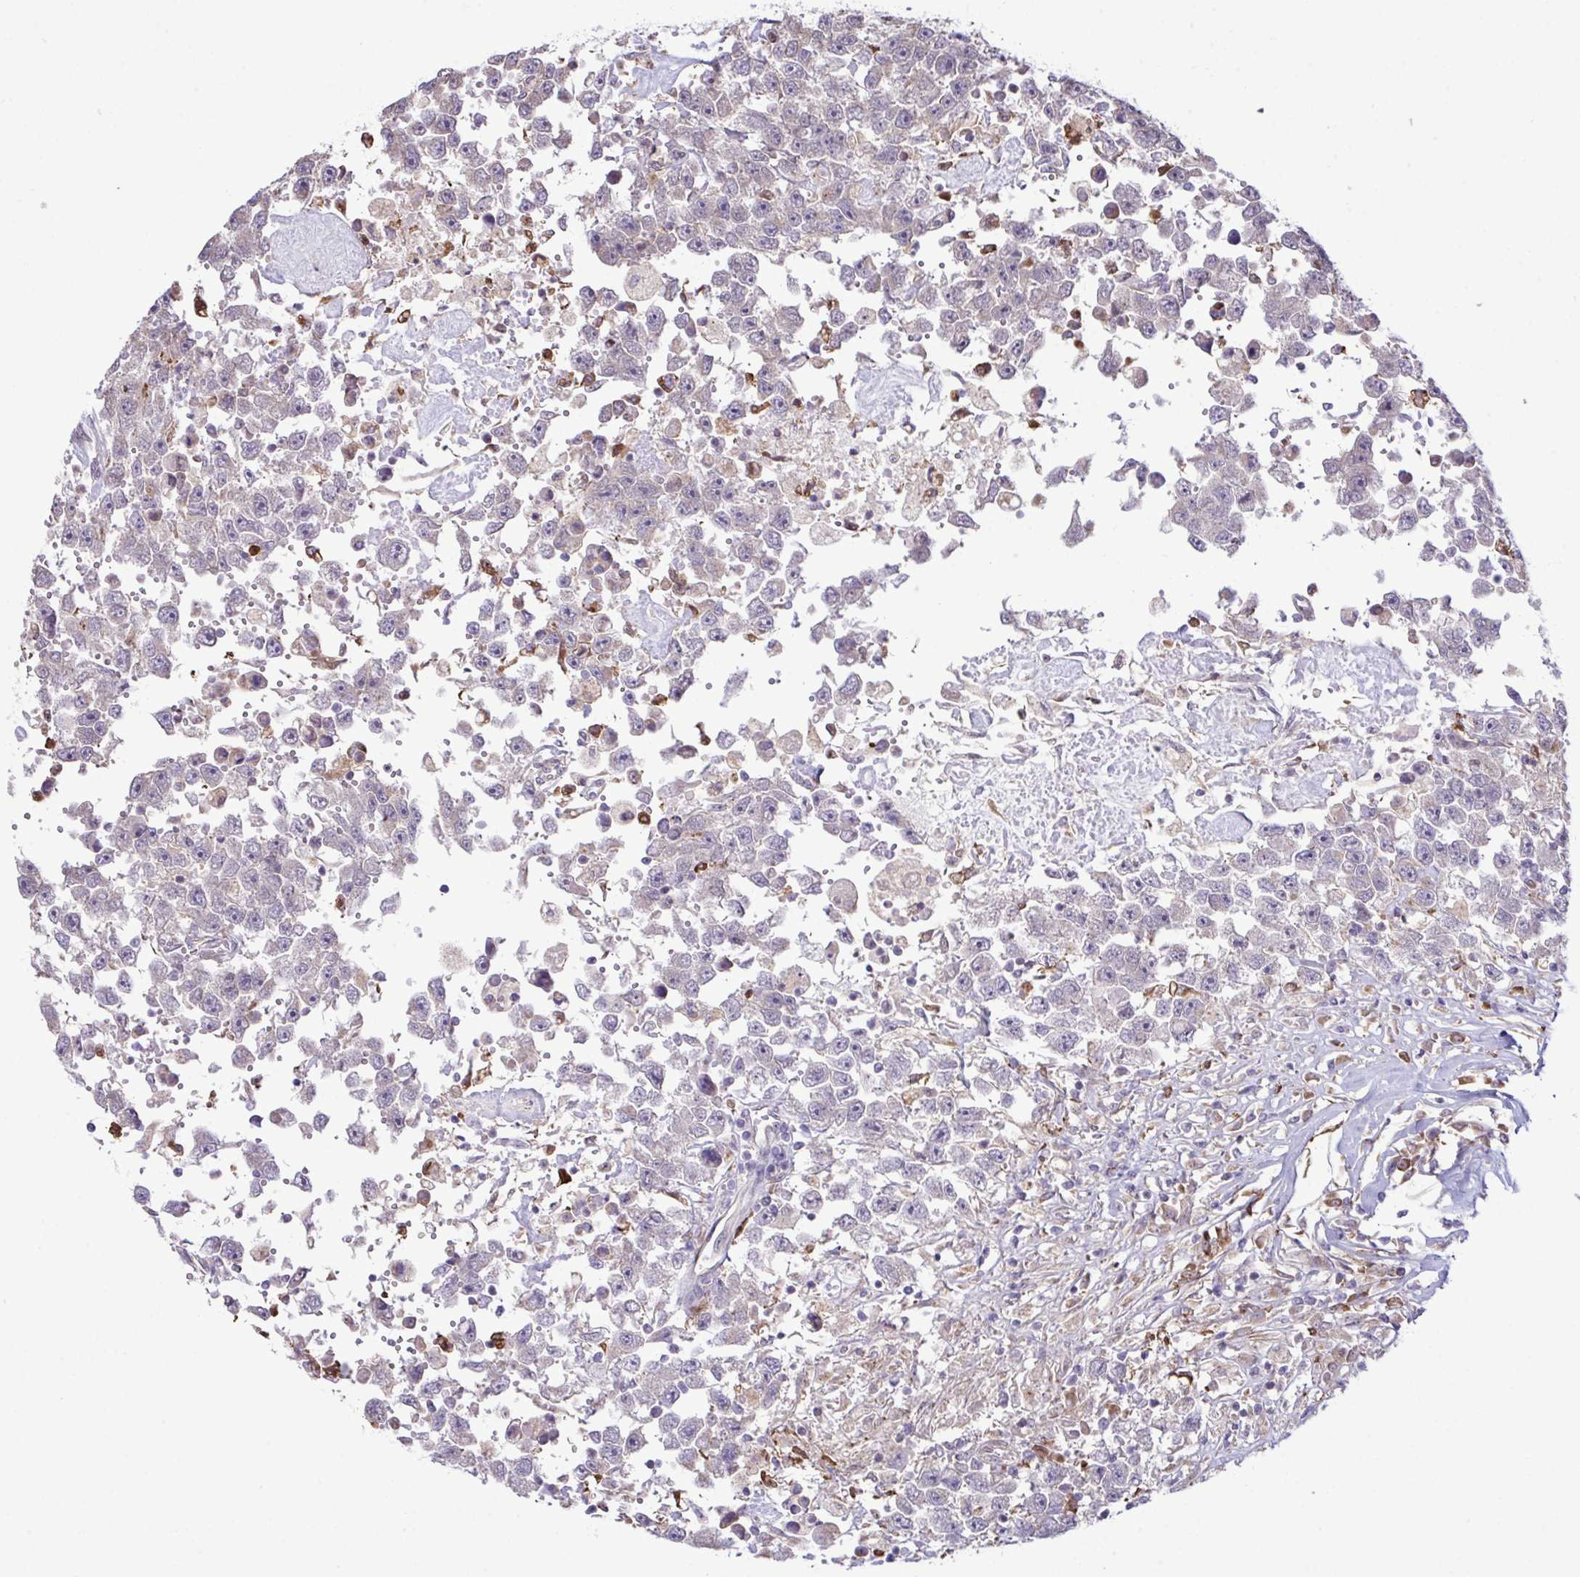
{"staining": {"intensity": "negative", "quantity": "none", "location": "none"}, "tissue": "testis cancer", "cell_type": "Tumor cells", "image_type": "cancer", "snomed": [{"axis": "morphology", "description": "Carcinoma, Embryonal, NOS"}, {"axis": "topography", "description": "Testis"}], "caption": "The immunohistochemistry histopathology image has no significant expression in tumor cells of embryonal carcinoma (testis) tissue. (DAB (3,3'-diaminobenzidine) IHC visualized using brightfield microscopy, high magnification).", "gene": "CMPK1", "patient": {"sex": "male", "age": 83}}